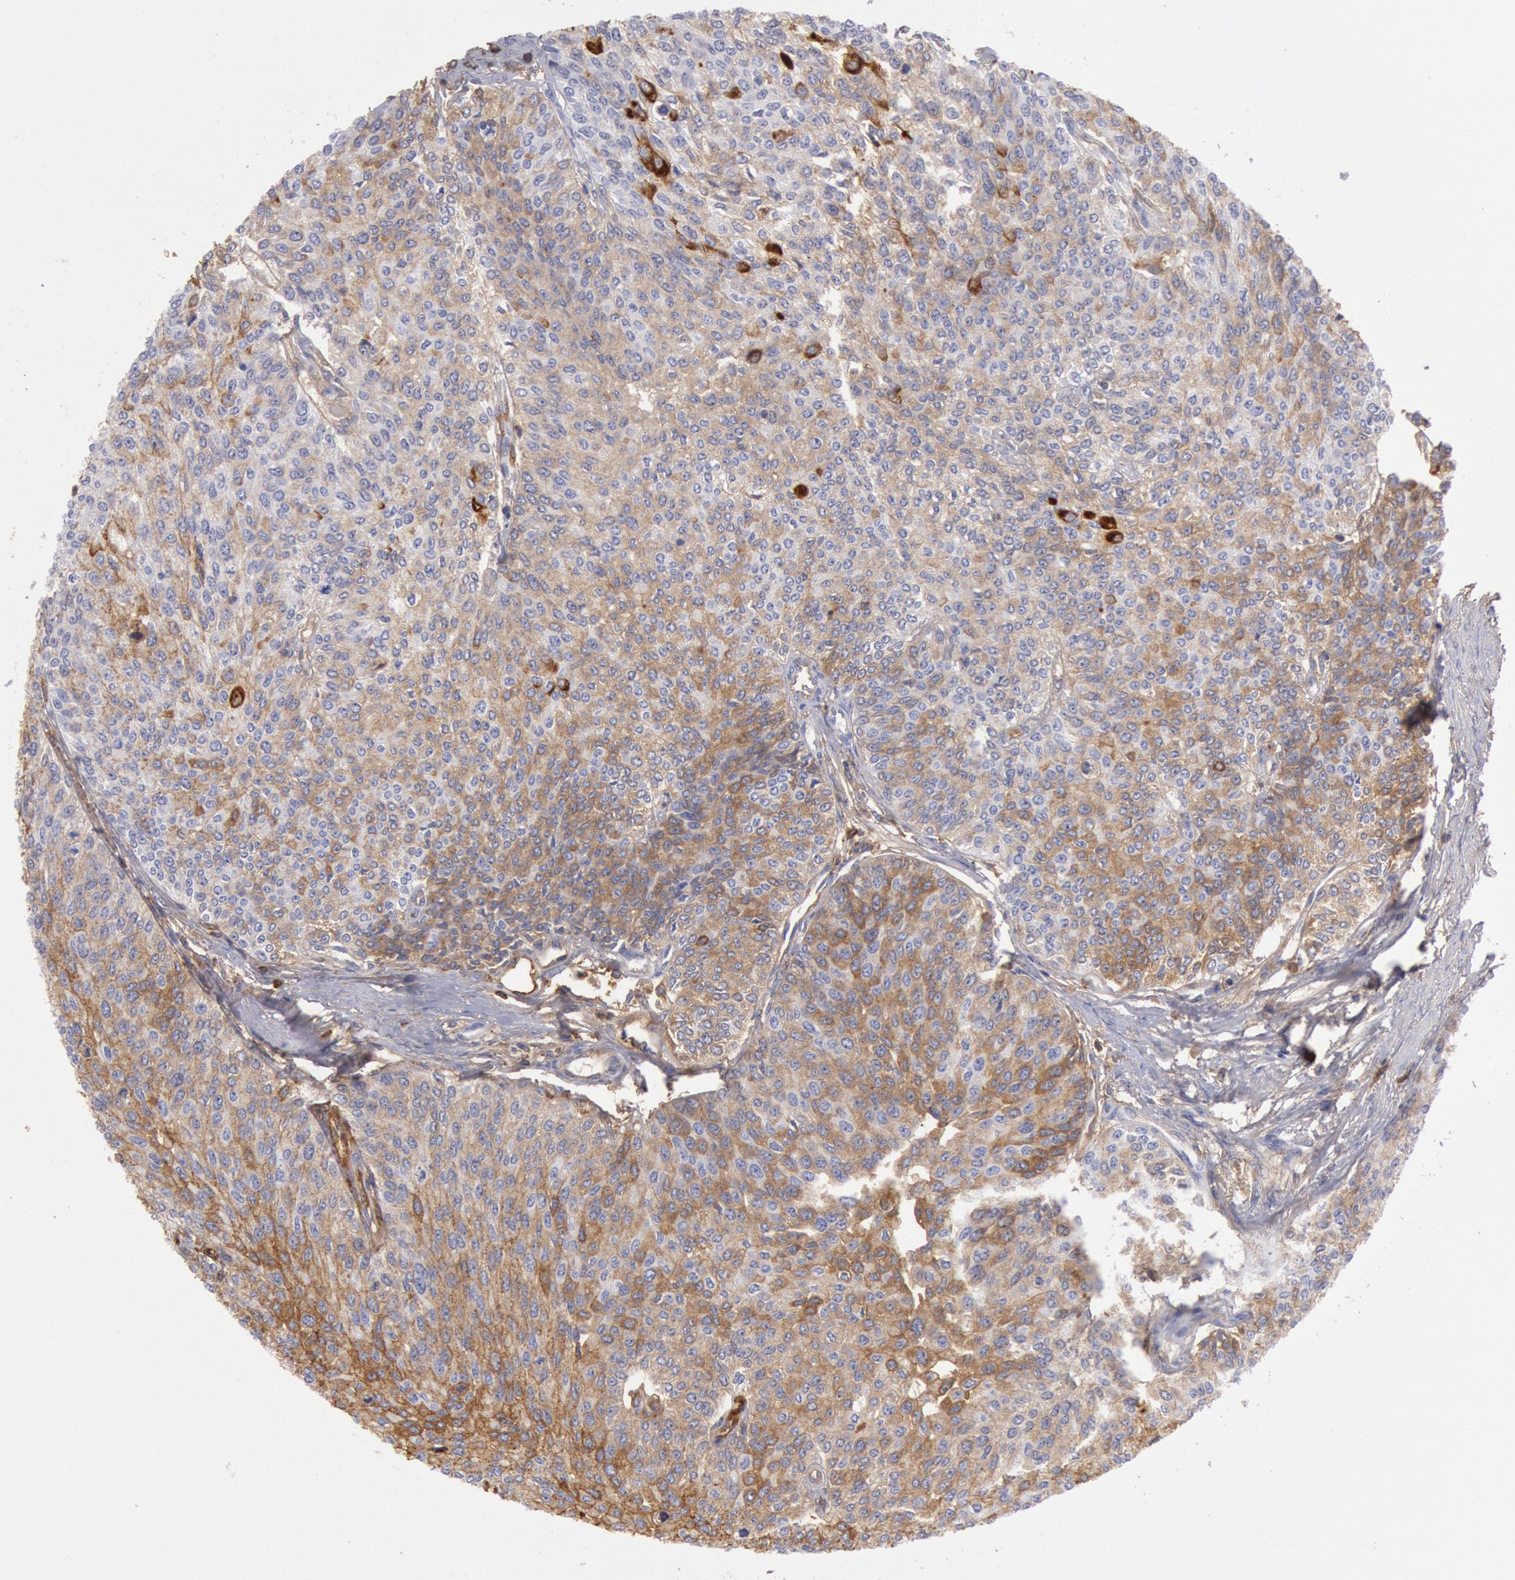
{"staining": {"intensity": "weak", "quantity": "25%-75%", "location": "cytoplasmic/membranous"}, "tissue": "urothelial cancer", "cell_type": "Tumor cells", "image_type": "cancer", "snomed": [{"axis": "morphology", "description": "Urothelial carcinoma, Low grade"}, {"axis": "topography", "description": "Urinary bladder"}], "caption": "Protein staining reveals weak cytoplasmic/membranous staining in approximately 25%-75% of tumor cells in urothelial carcinoma (low-grade).", "gene": "IGHA1", "patient": {"sex": "female", "age": 73}}